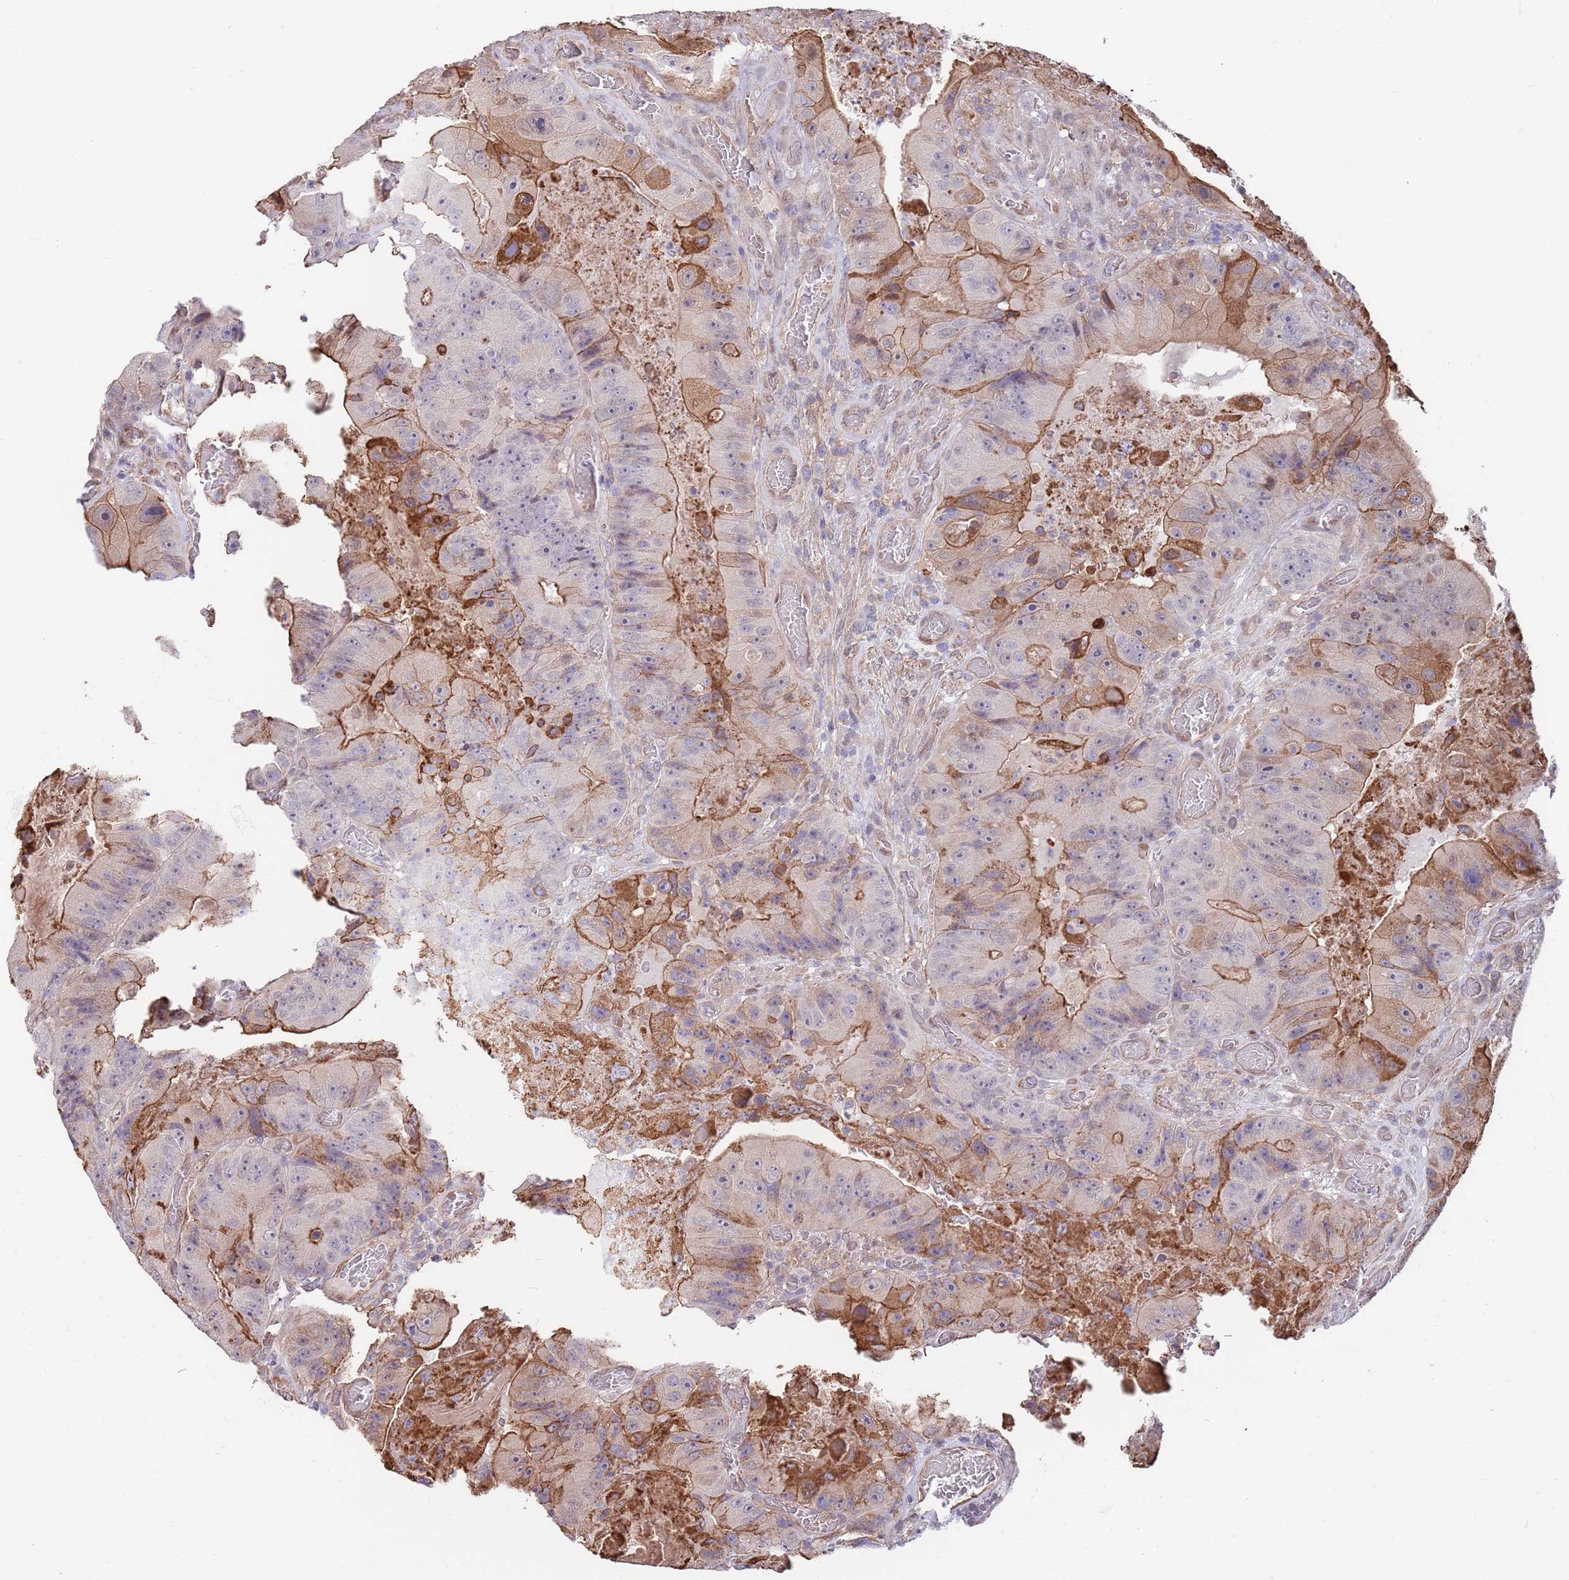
{"staining": {"intensity": "moderate", "quantity": "<25%", "location": "cytoplasmic/membranous"}, "tissue": "colorectal cancer", "cell_type": "Tumor cells", "image_type": "cancer", "snomed": [{"axis": "morphology", "description": "Adenocarcinoma, NOS"}, {"axis": "topography", "description": "Colon"}], "caption": "A micrograph of colorectal cancer stained for a protein demonstrates moderate cytoplasmic/membranous brown staining in tumor cells. (DAB IHC, brown staining for protein, blue staining for nuclei).", "gene": "BPNT1", "patient": {"sex": "female", "age": 86}}